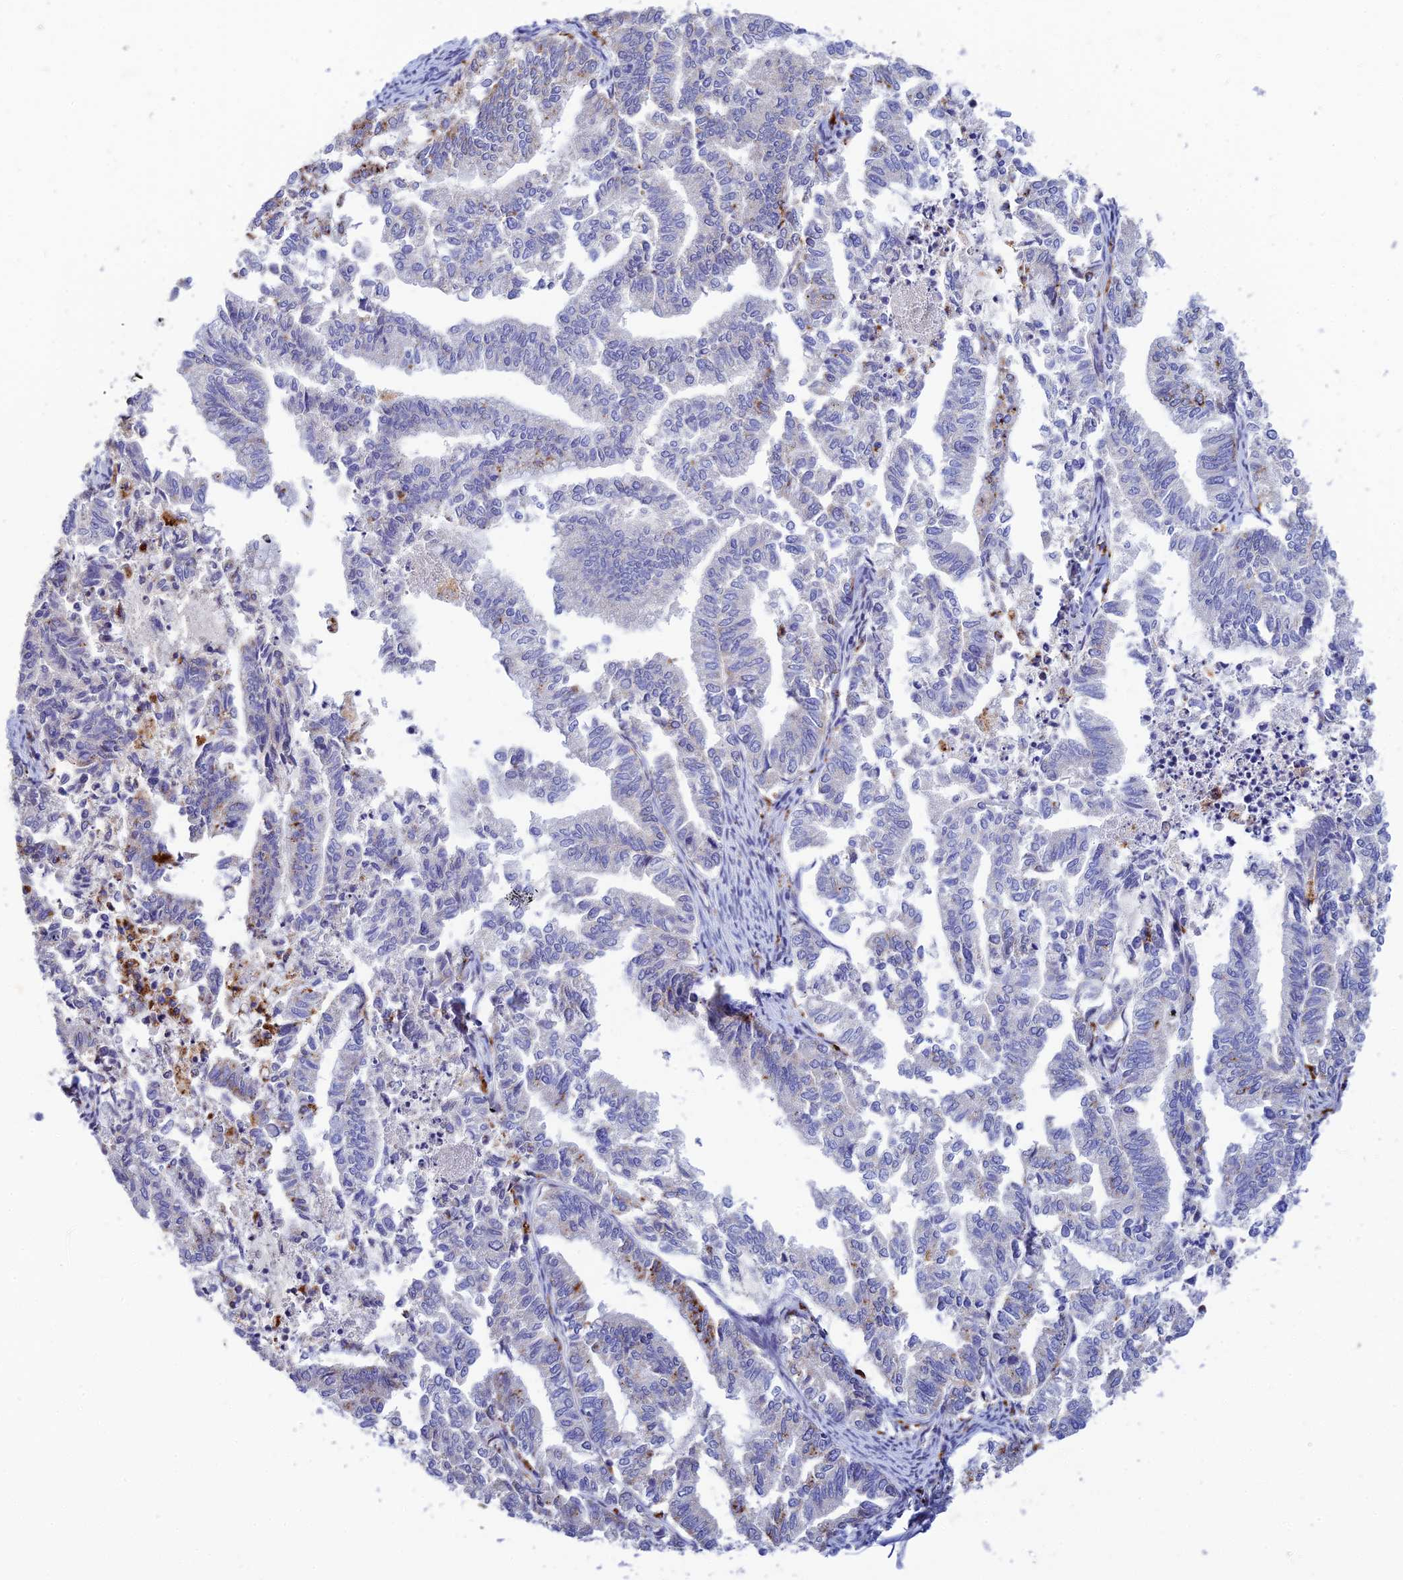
{"staining": {"intensity": "moderate", "quantity": "<25%", "location": "cytoplasmic/membranous"}, "tissue": "endometrial cancer", "cell_type": "Tumor cells", "image_type": "cancer", "snomed": [{"axis": "morphology", "description": "Adenocarcinoma, NOS"}, {"axis": "topography", "description": "Endometrium"}], "caption": "Endometrial cancer stained with a protein marker demonstrates moderate staining in tumor cells.", "gene": "HIC1", "patient": {"sex": "female", "age": 79}}